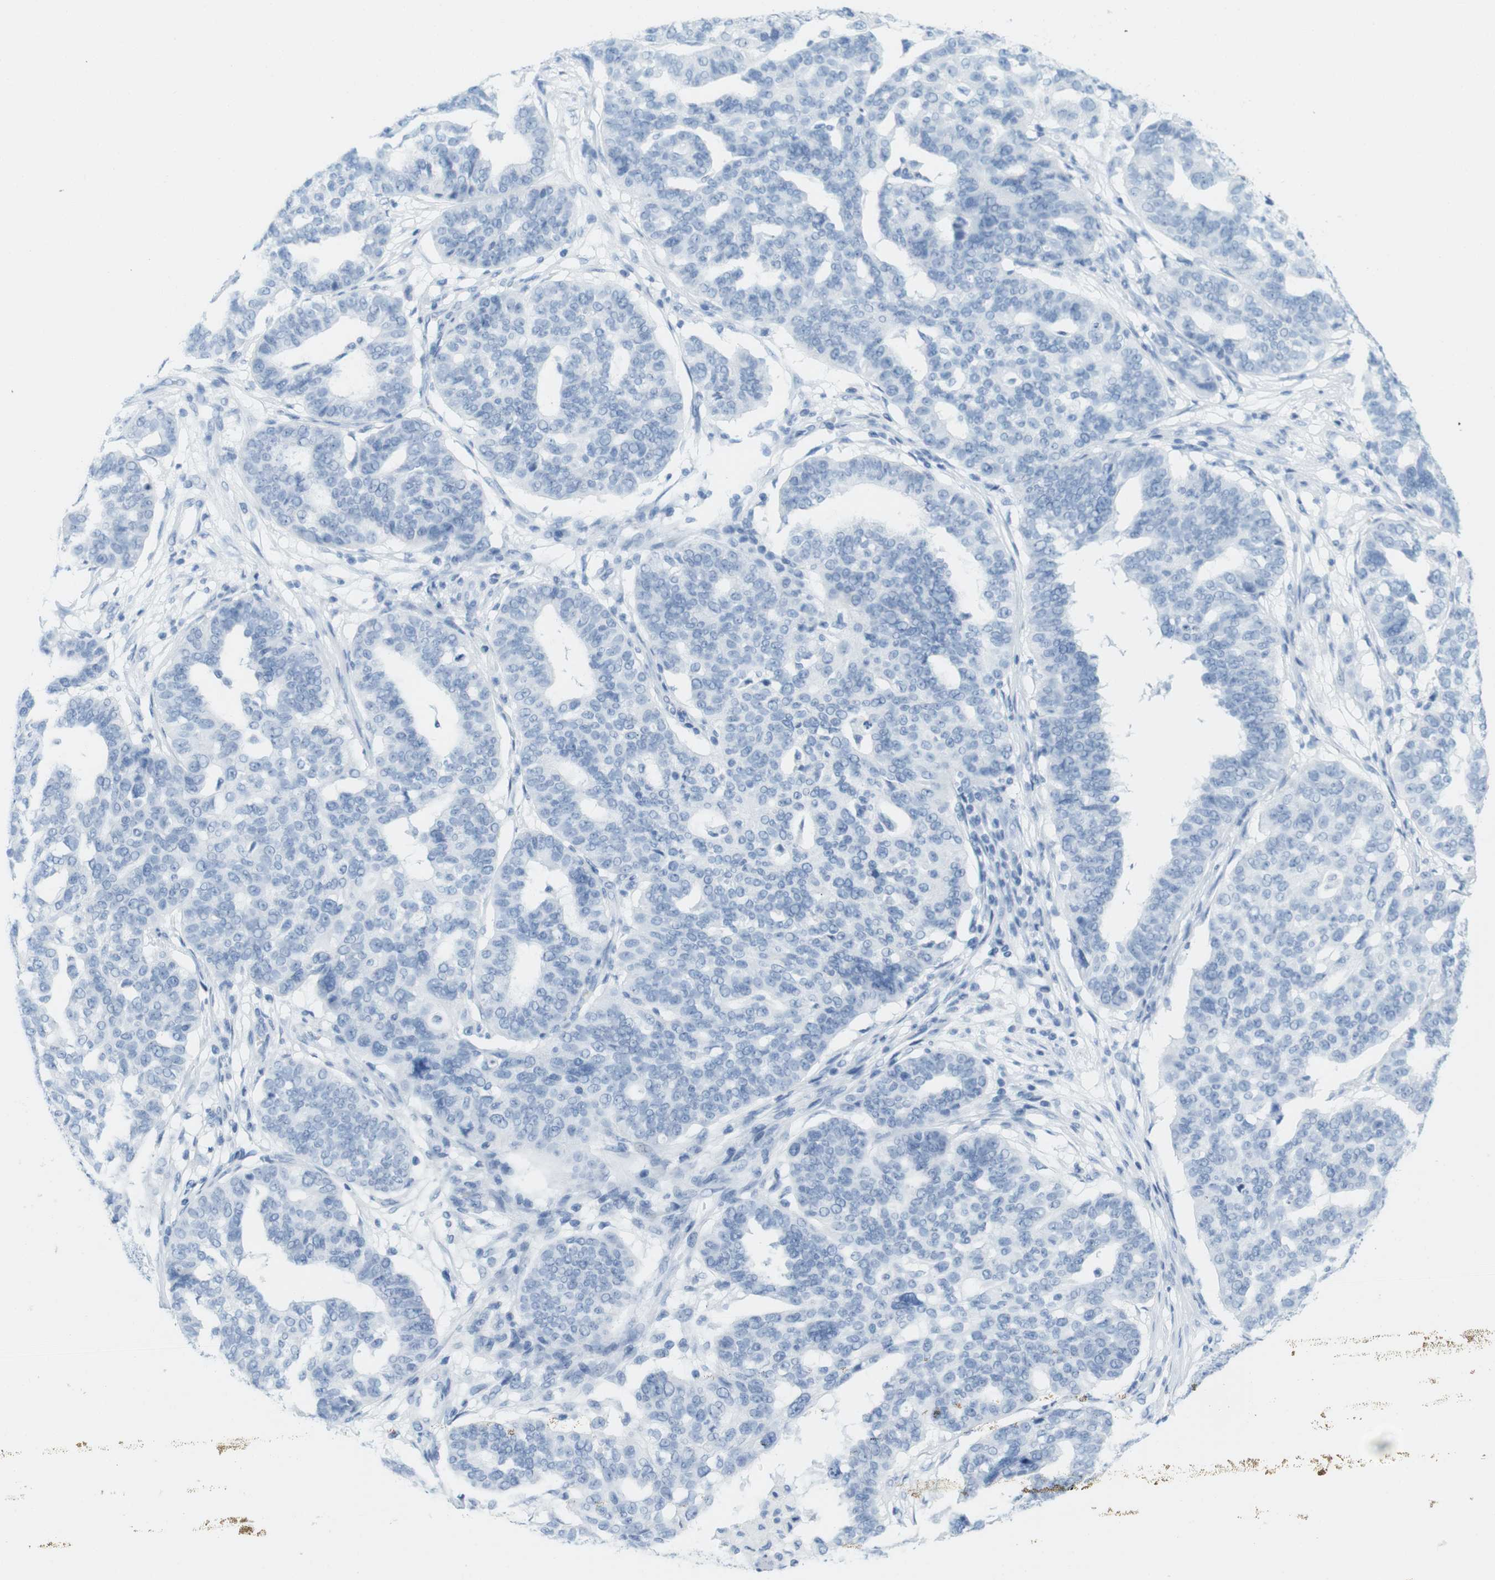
{"staining": {"intensity": "negative", "quantity": "none", "location": "none"}, "tissue": "ovarian cancer", "cell_type": "Tumor cells", "image_type": "cancer", "snomed": [{"axis": "morphology", "description": "Cystadenocarcinoma, serous, NOS"}, {"axis": "topography", "description": "Ovary"}], "caption": "Immunohistochemistry (IHC) of ovarian serous cystadenocarcinoma displays no expression in tumor cells. Brightfield microscopy of immunohistochemistry stained with DAB (brown) and hematoxylin (blue), captured at high magnification.", "gene": "TNNT2", "patient": {"sex": "female", "age": 59}}